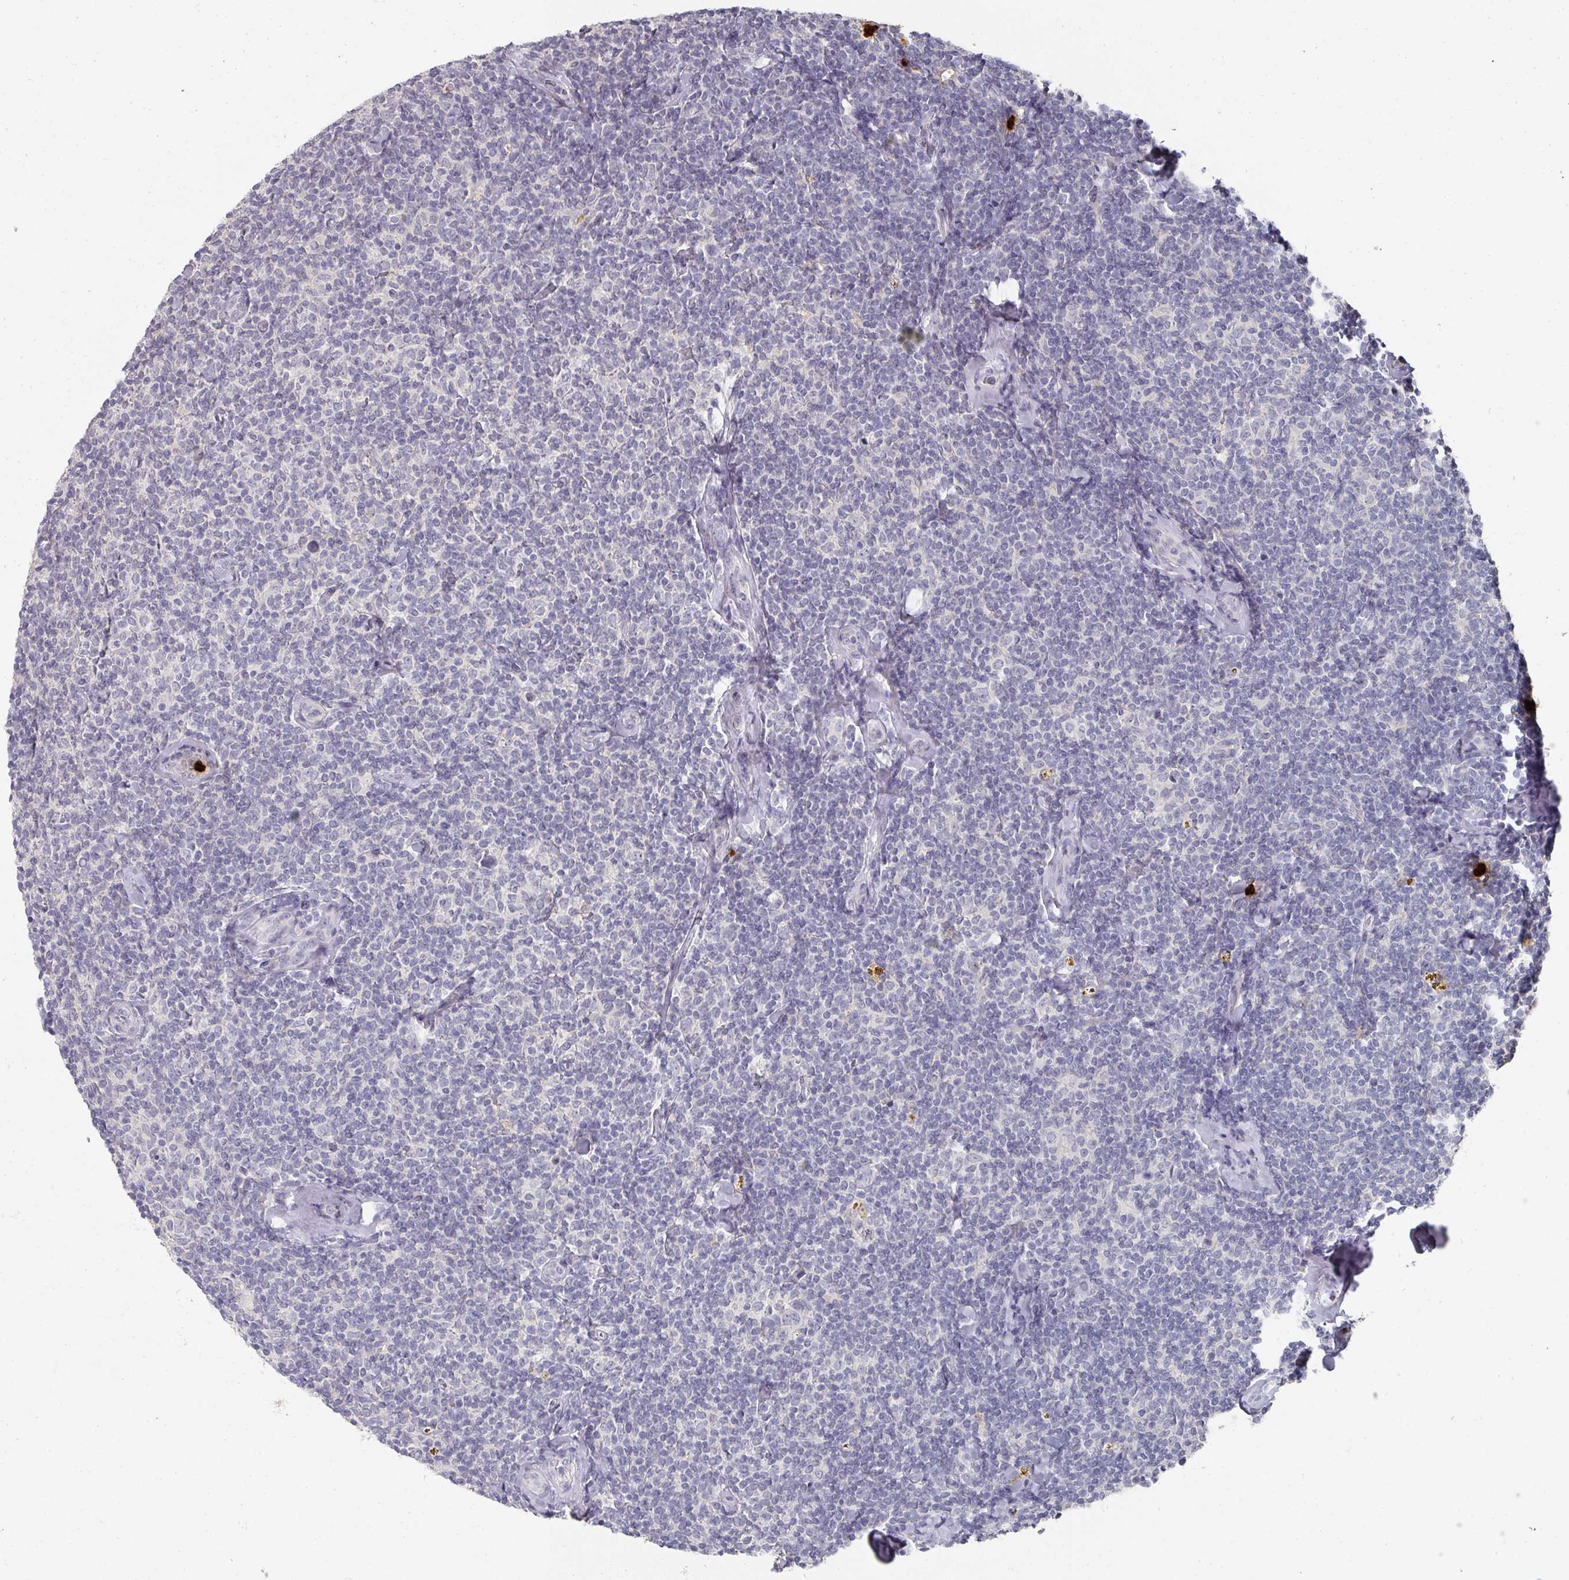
{"staining": {"intensity": "negative", "quantity": "none", "location": "none"}, "tissue": "lymphoma", "cell_type": "Tumor cells", "image_type": "cancer", "snomed": [{"axis": "morphology", "description": "Malignant lymphoma, non-Hodgkin's type, Low grade"}, {"axis": "topography", "description": "Lymph node"}], "caption": "This is a micrograph of IHC staining of malignant lymphoma, non-Hodgkin's type (low-grade), which shows no expression in tumor cells.", "gene": "CAMP", "patient": {"sex": "female", "age": 56}}